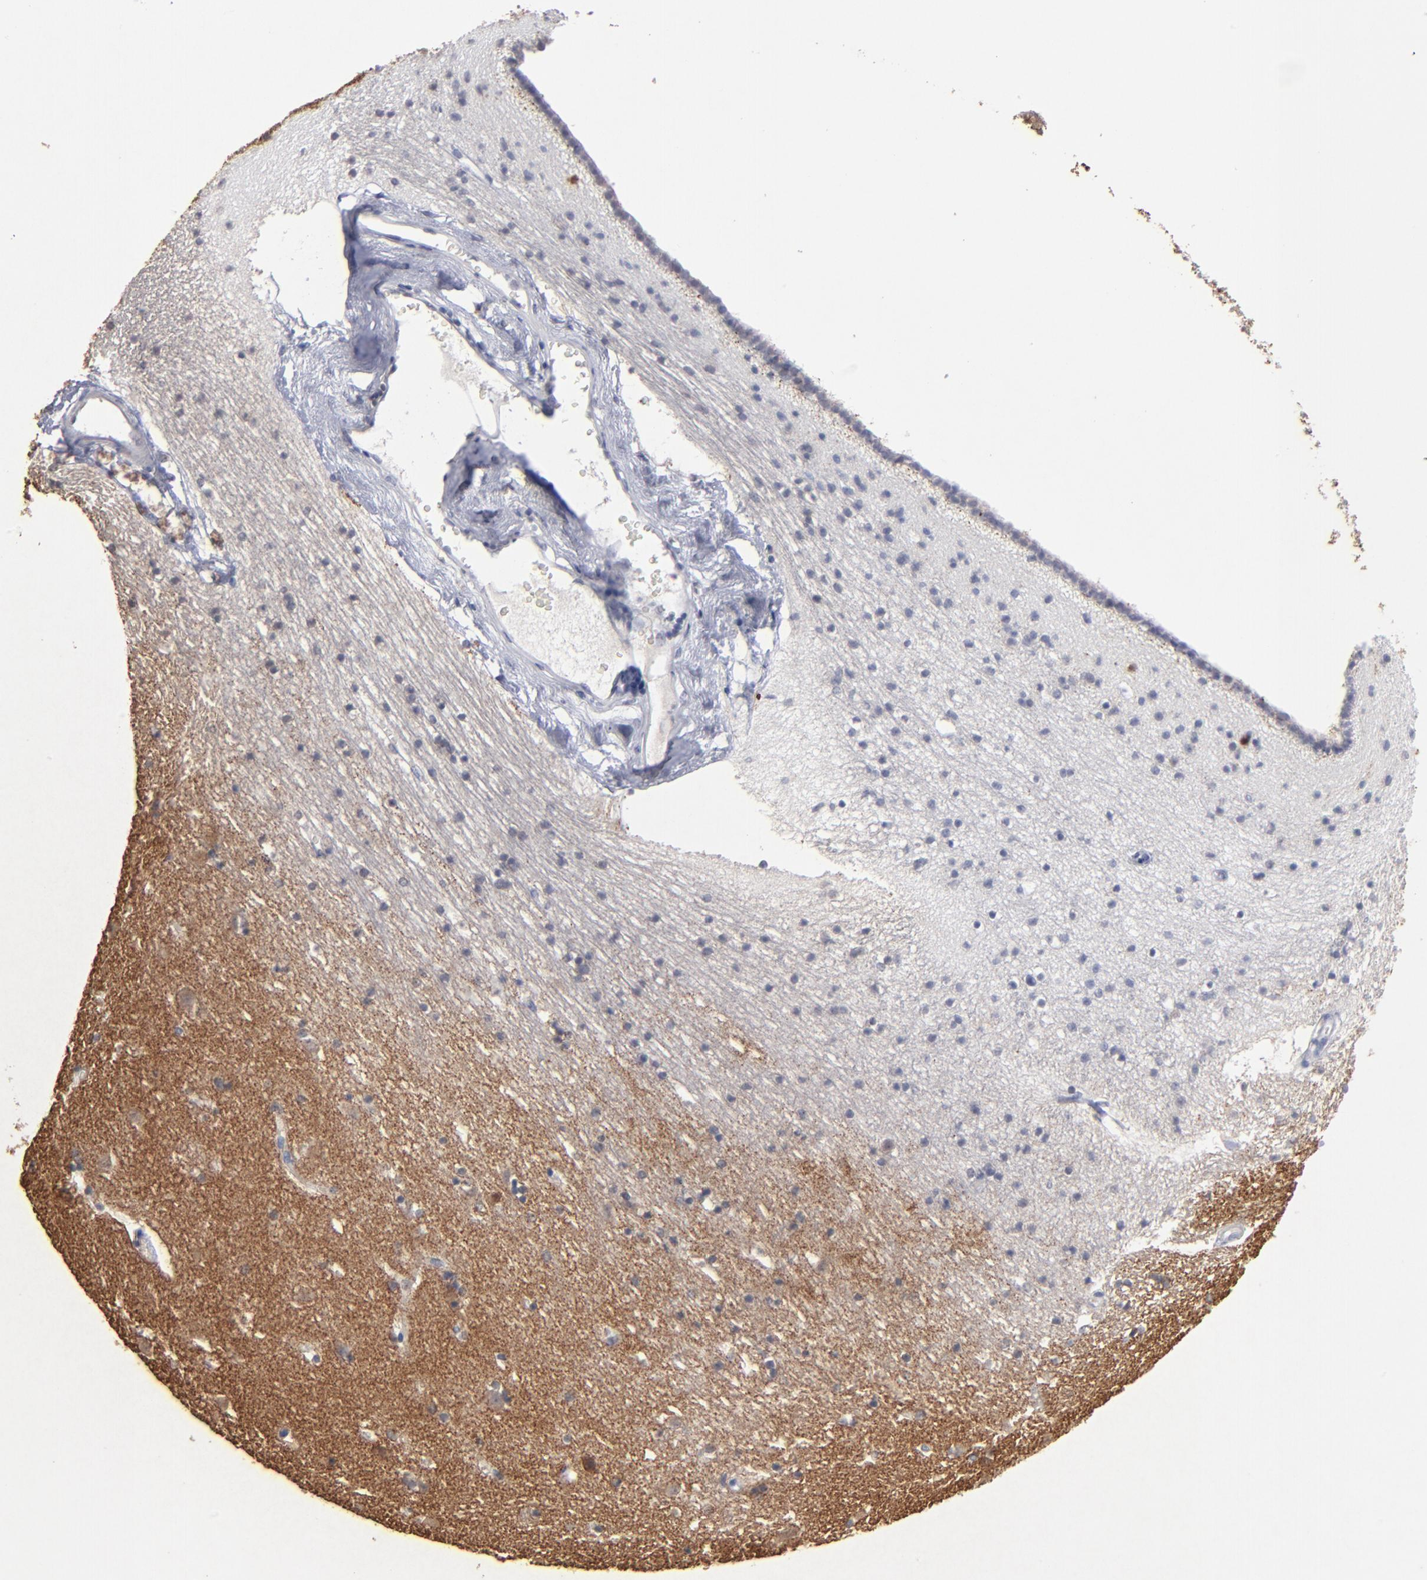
{"staining": {"intensity": "negative", "quantity": "none", "location": "none"}, "tissue": "caudate", "cell_type": "Glial cells", "image_type": "normal", "snomed": [{"axis": "morphology", "description": "Normal tissue, NOS"}, {"axis": "topography", "description": "Lateral ventricle wall"}], "caption": "Unremarkable caudate was stained to show a protein in brown. There is no significant staining in glial cells.", "gene": "RPH3A", "patient": {"sex": "male", "age": 45}}